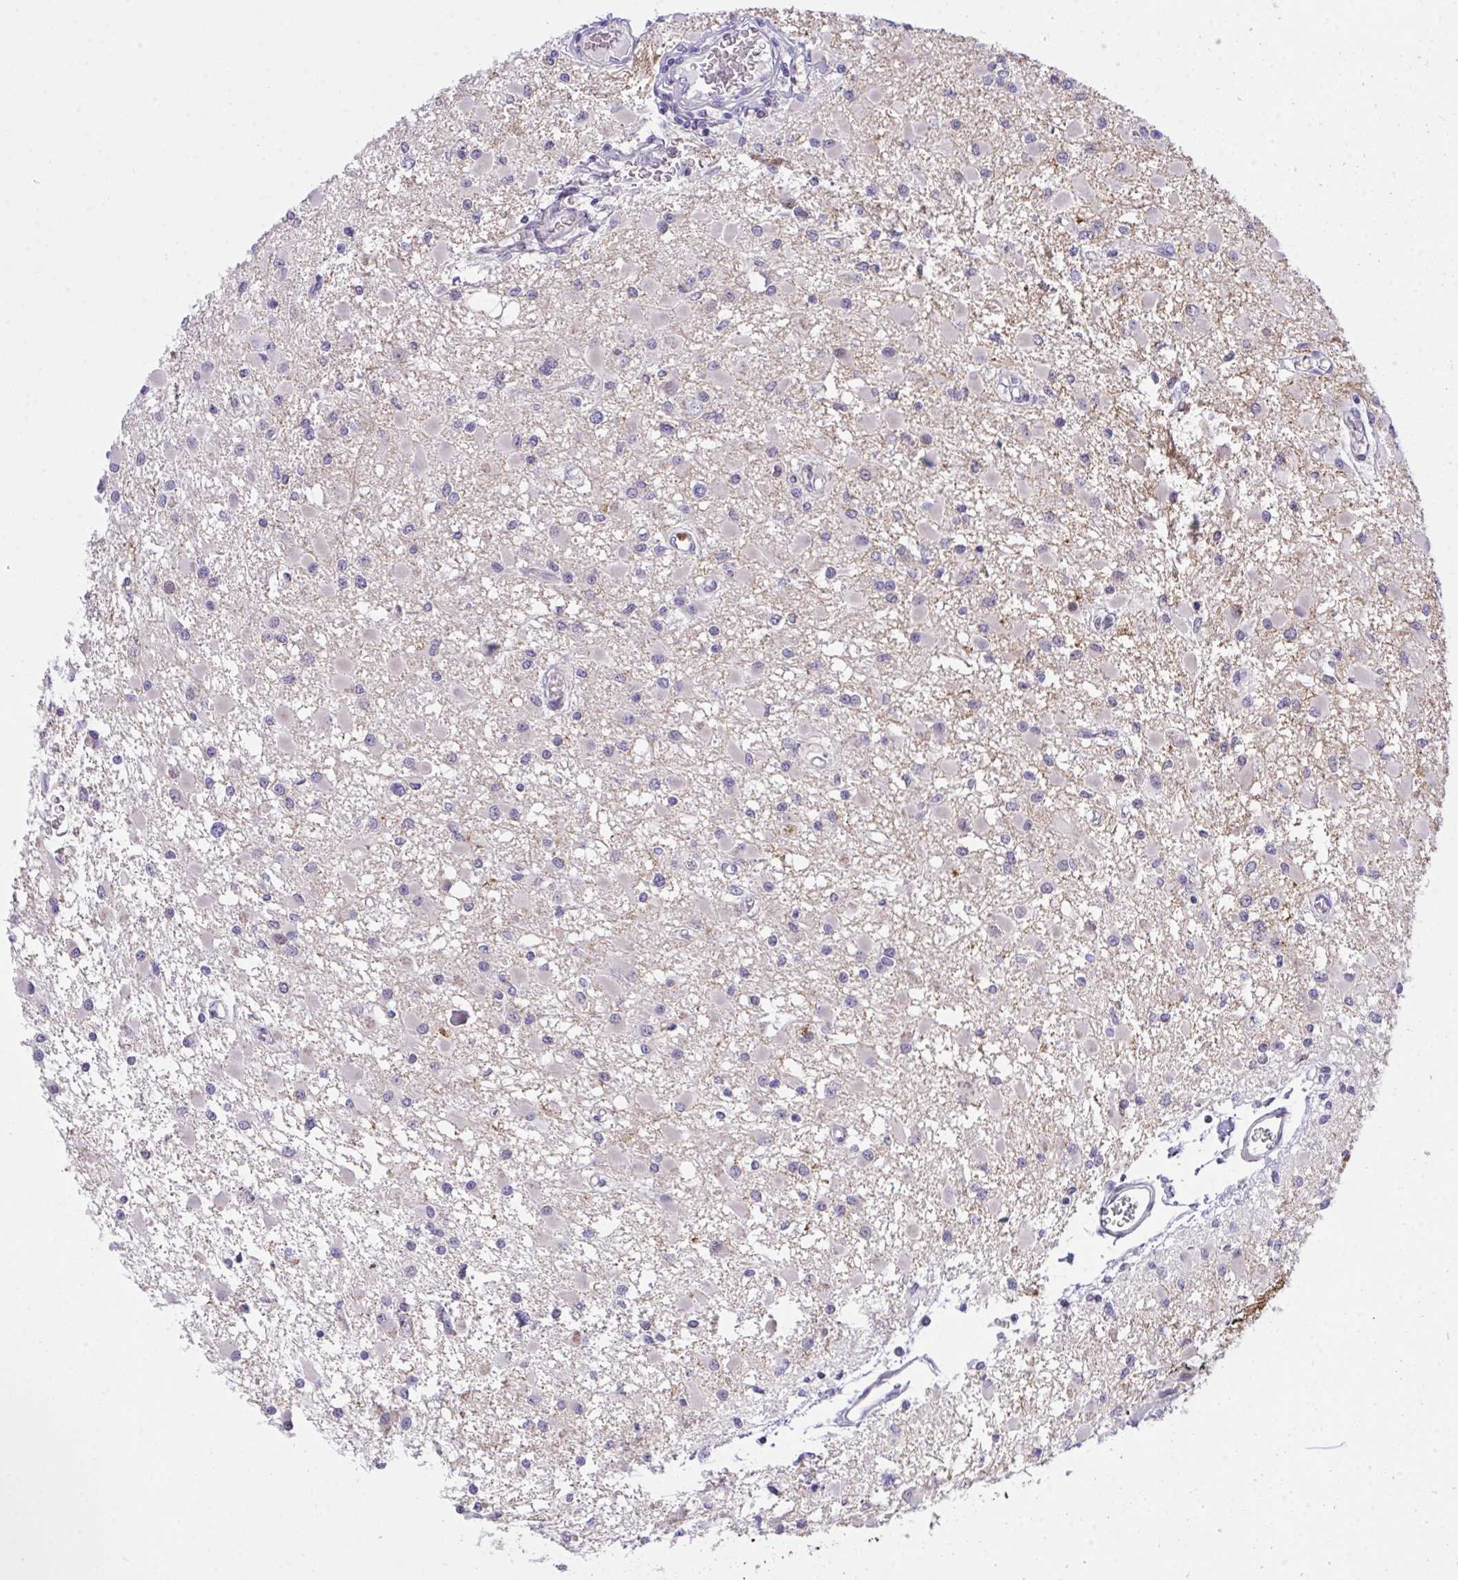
{"staining": {"intensity": "negative", "quantity": "none", "location": "none"}, "tissue": "glioma", "cell_type": "Tumor cells", "image_type": "cancer", "snomed": [{"axis": "morphology", "description": "Glioma, malignant, High grade"}, {"axis": "topography", "description": "Brain"}], "caption": "The histopathology image shows no significant positivity in tumor cells of high-grade glioma (malignant).", "gene": "ZNF554", "patient": {"sex": "male", "age": 54}}